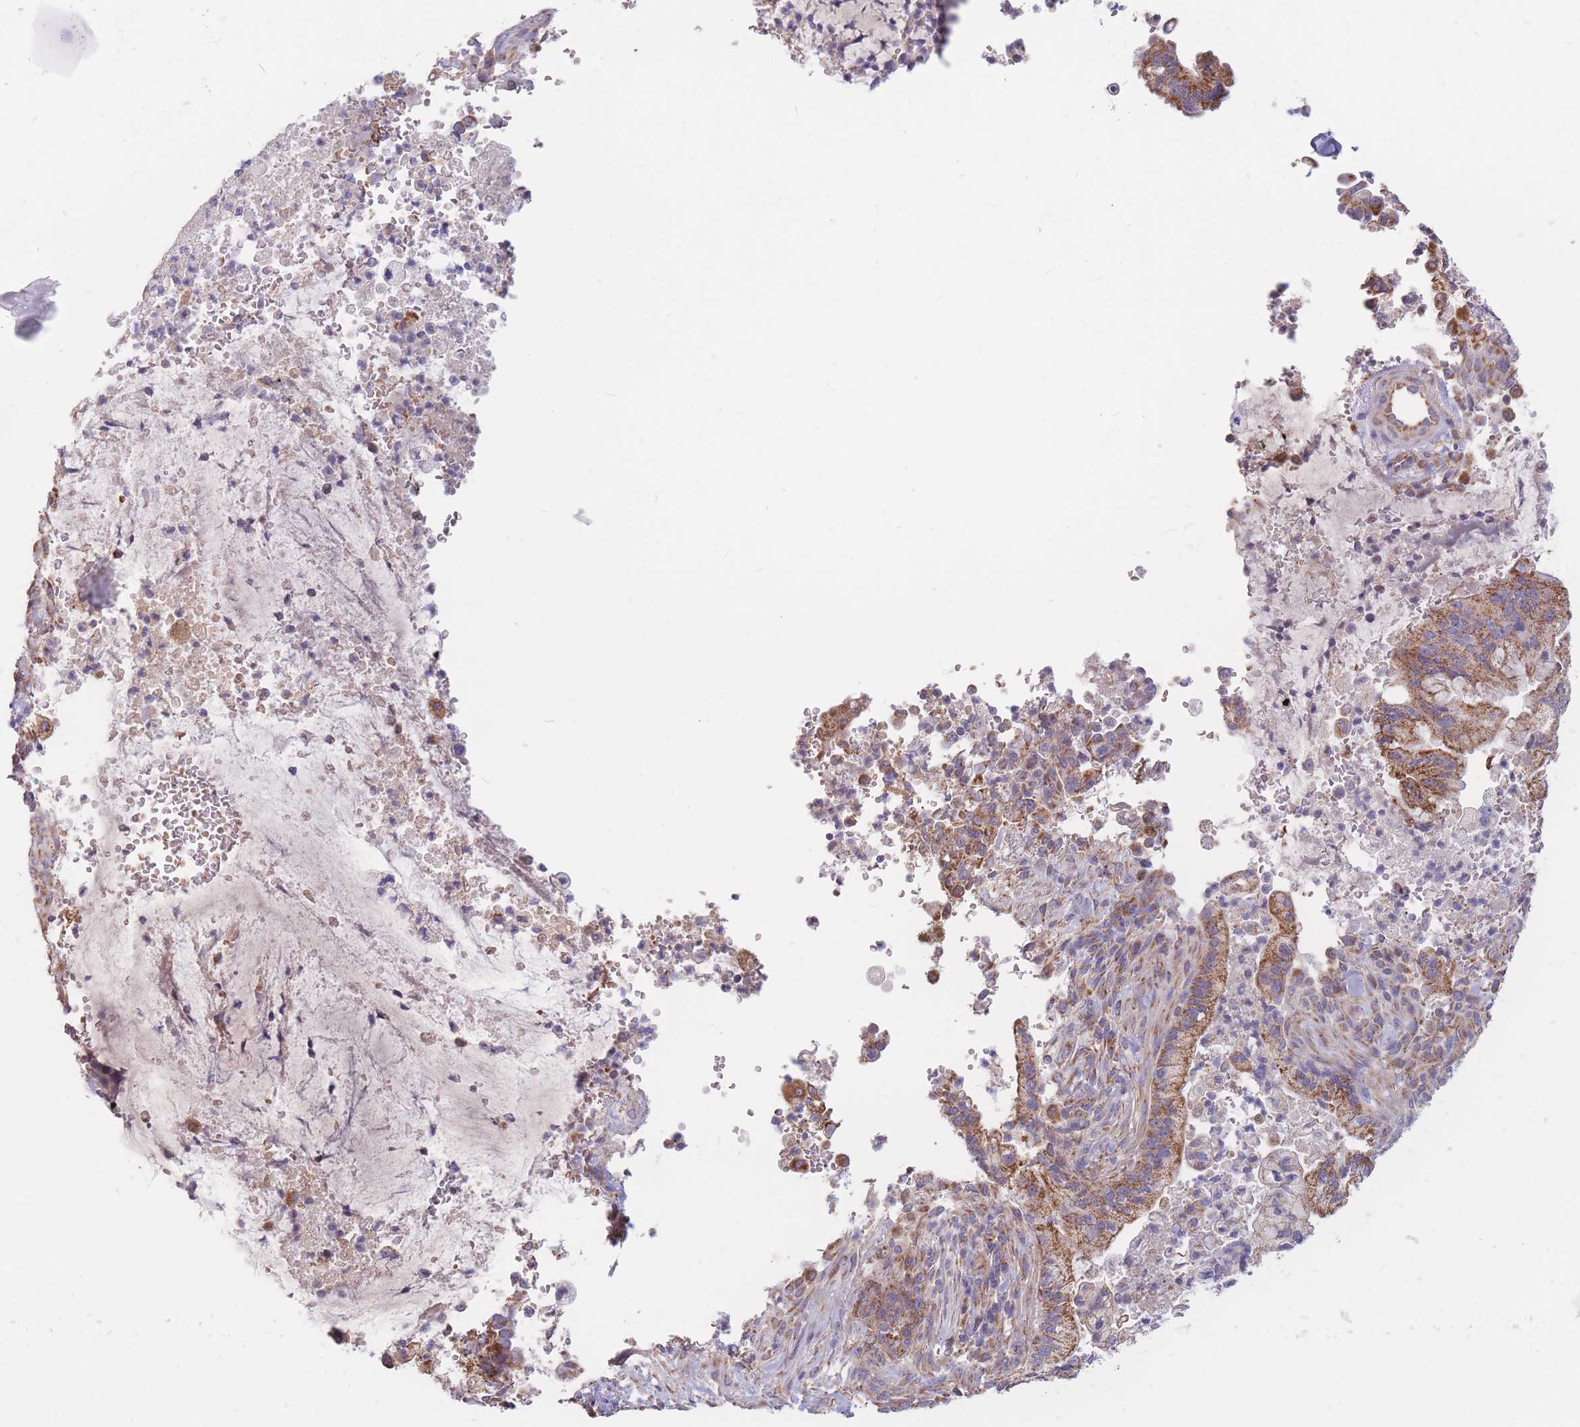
{"staining": {"intensity": "moderate", "quantity": ">75%", "location": "cytoplasmic/membranous"}, "tissue": "pancreatic cancer", "cell_type": "Tumor cells", "image_type": "cancer", "snomed": [{"axis": "morphology", "description": "Adenocarcinoma, NOS"}, {"axis": "topography", "description": "Pancreas"}], "caption": "Protein expression analysis of human pancreatic adenocarcinoma reveals moderate cytoplasmic/membranous expression in approximately >75% of tumor cells.", "gene": "MRPS9", "patient": {"sex": "male", "age": 44}}